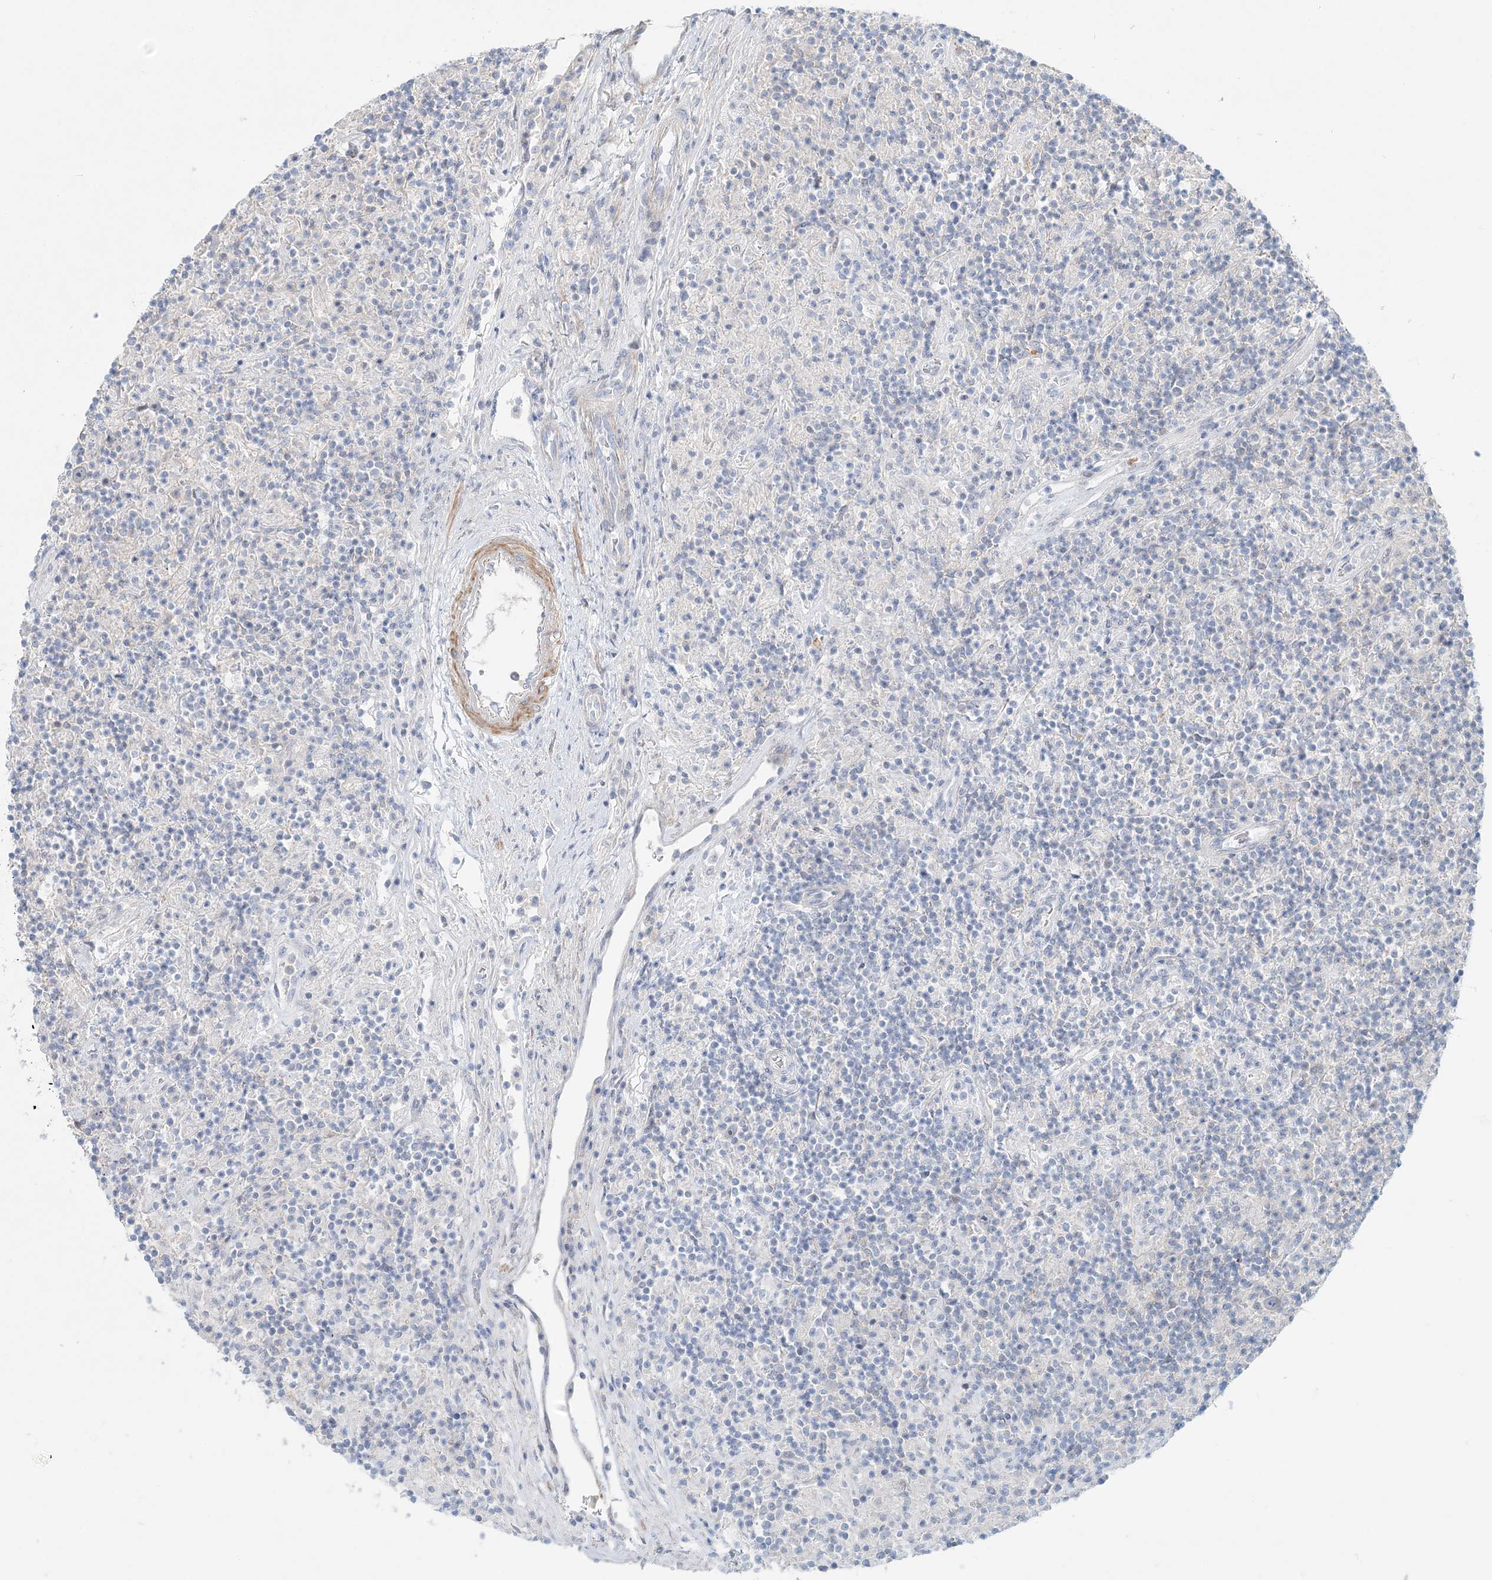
{"staining": {"intensity": "negative", "quantity": "none", "location": "none"}, "tissue": "lymphoma", "cell_type": "Tumor cells", "image_type": "cancer", "snomed": [{"axis": "morphology", "description": "Hodgkin's disease, NOS"}, {"axis": "topography", "description": "Lymph node"}], "caption": "This is an immunohistochemistry histopathology image of human lymphoma. There is no staining in tumor cells.", "gene": "DNAH5", "patient": {"sex": "male", "age": 70}}